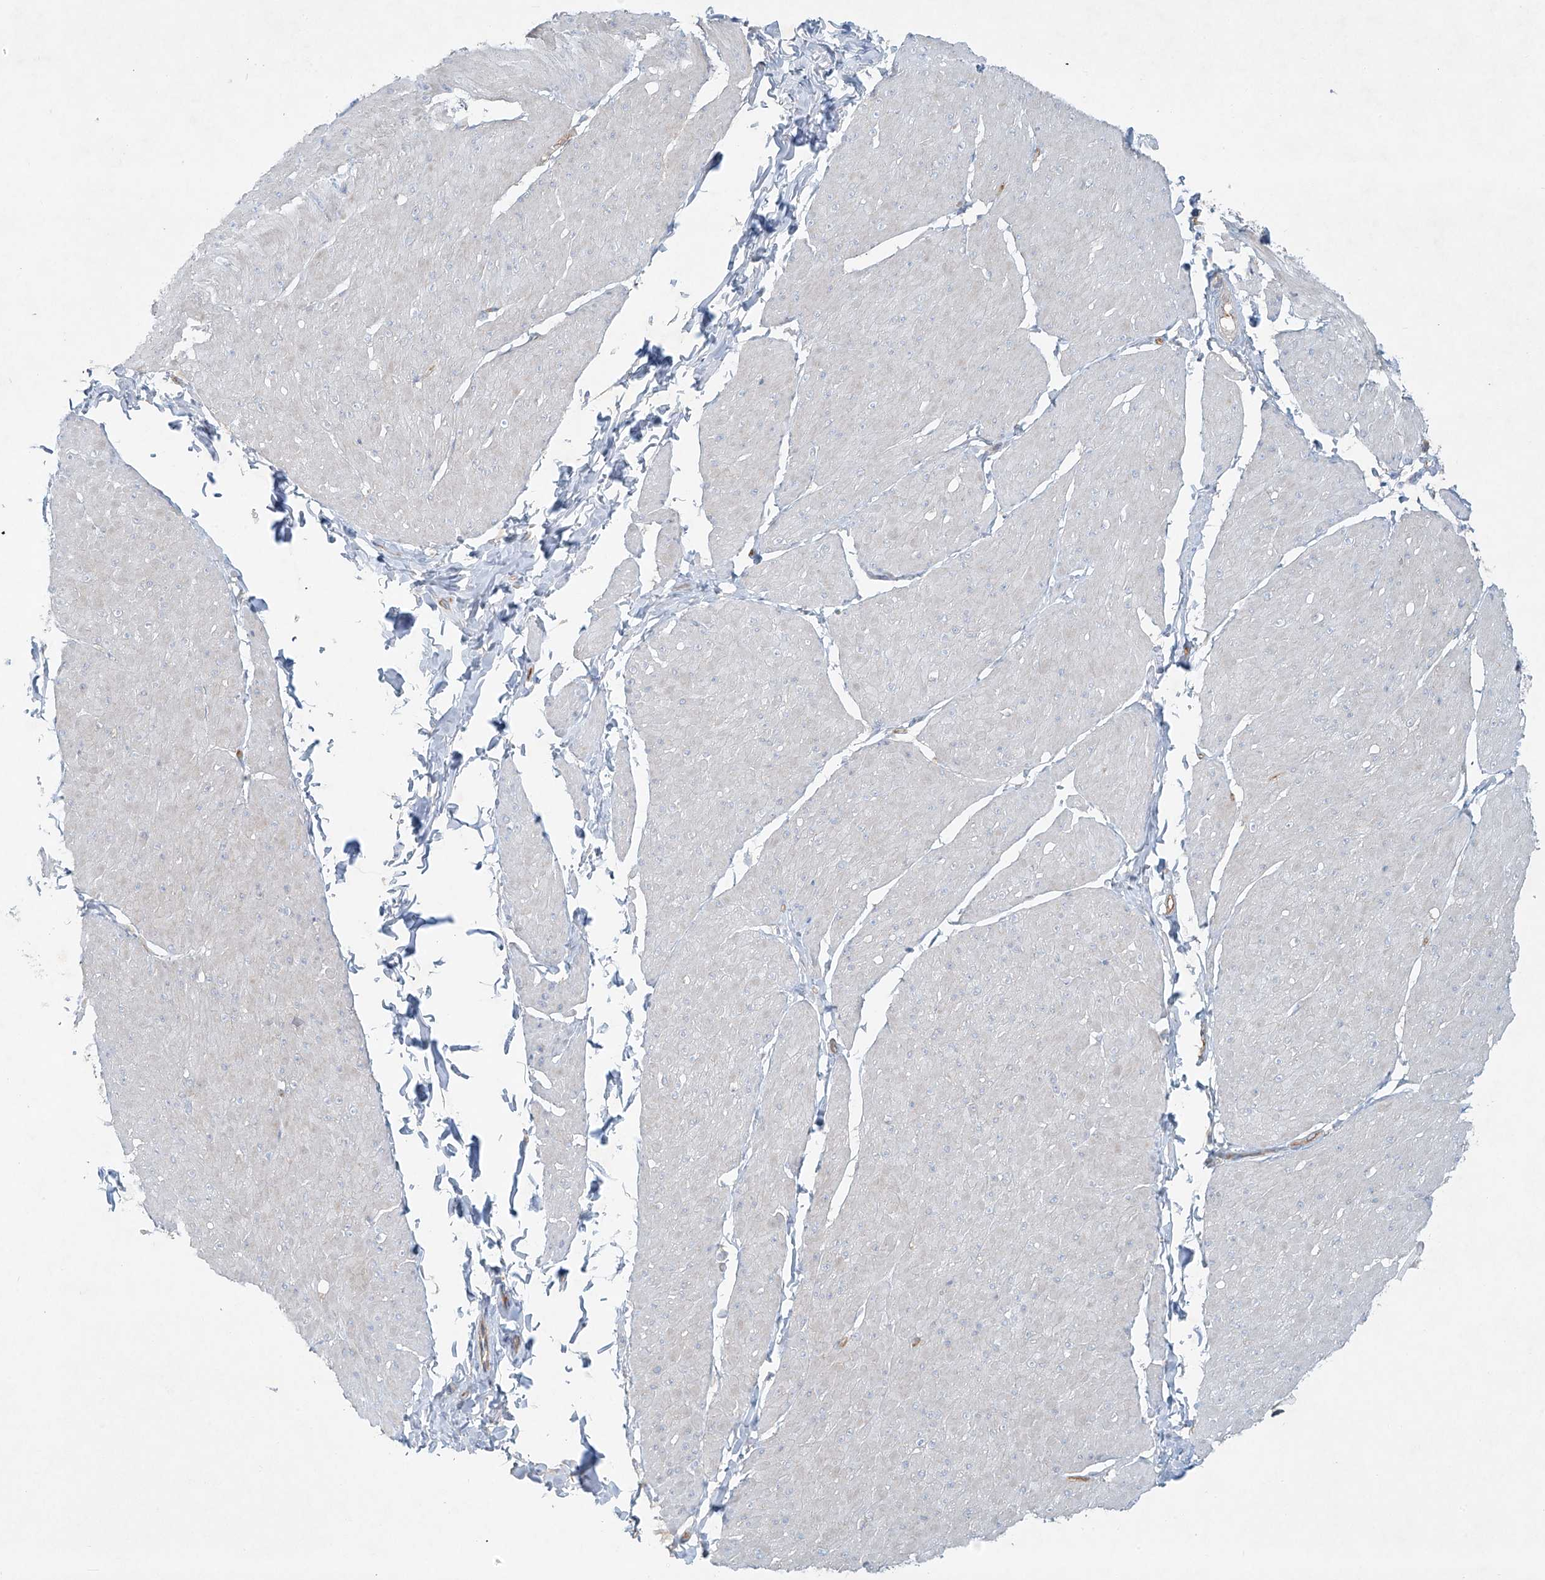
{"staining": {"intensity": "negative", "quantity": "none", "location": "none"}, "tissue": "smooth muscle", "cell_type": "Smooth muscle cells", "image_type": "normal", "snomed": [{"axis": "morphology", "description": "Urothelial carcinoma, High grade"}, {"axis": "topography", "description": "Urinary bladder"}], "caption": "DAB immunohistochemical staining of benign human smooth muscle shows no significant expression in smooth muscle cells. Nuclei are stained in blue.", "gene": "VAMP5", "patient": {"sex": "male", "age": 46}}